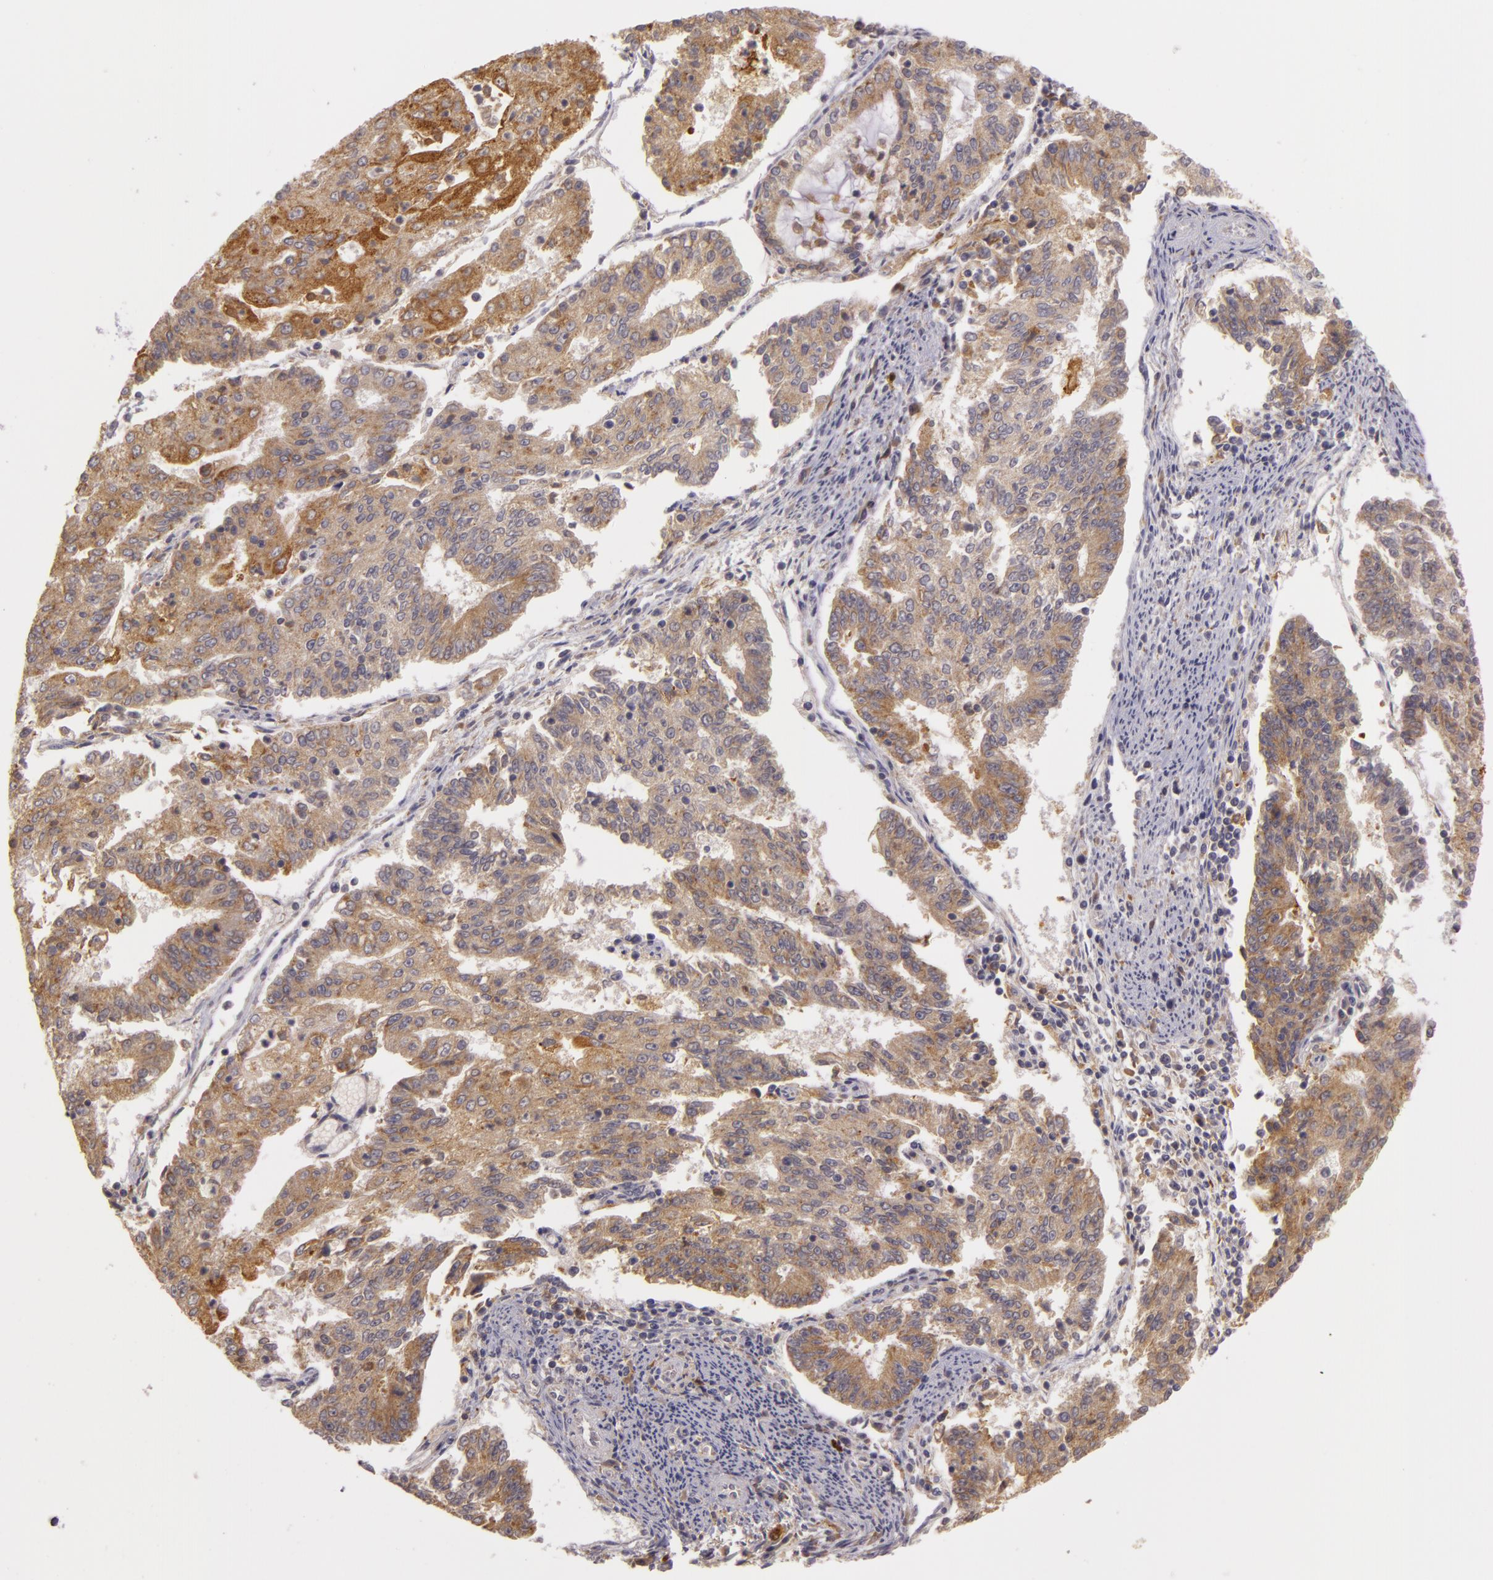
{"staining": {"intensity": "moderate", "quantity": ">75%", "location": "cytoplasmic/membranous"}, "tissue": "endometrial cancer", "cell_type": "Tumor cells", "image_type": "cancer", "snomed": [{"axis": "morphology", "description": "Adenocarcinoma, NOS"}, {"axis": "topography", "description": "Endometrium"}], "caption": "Protein analysis of endometrial cancer (adenocarcinoma) tissue displays moderate cytoplasmic/membranous expression in about >75% of tumor cells.", "gene": "PPP1R3F", "patient": {"sex": "female", "age": 56}}